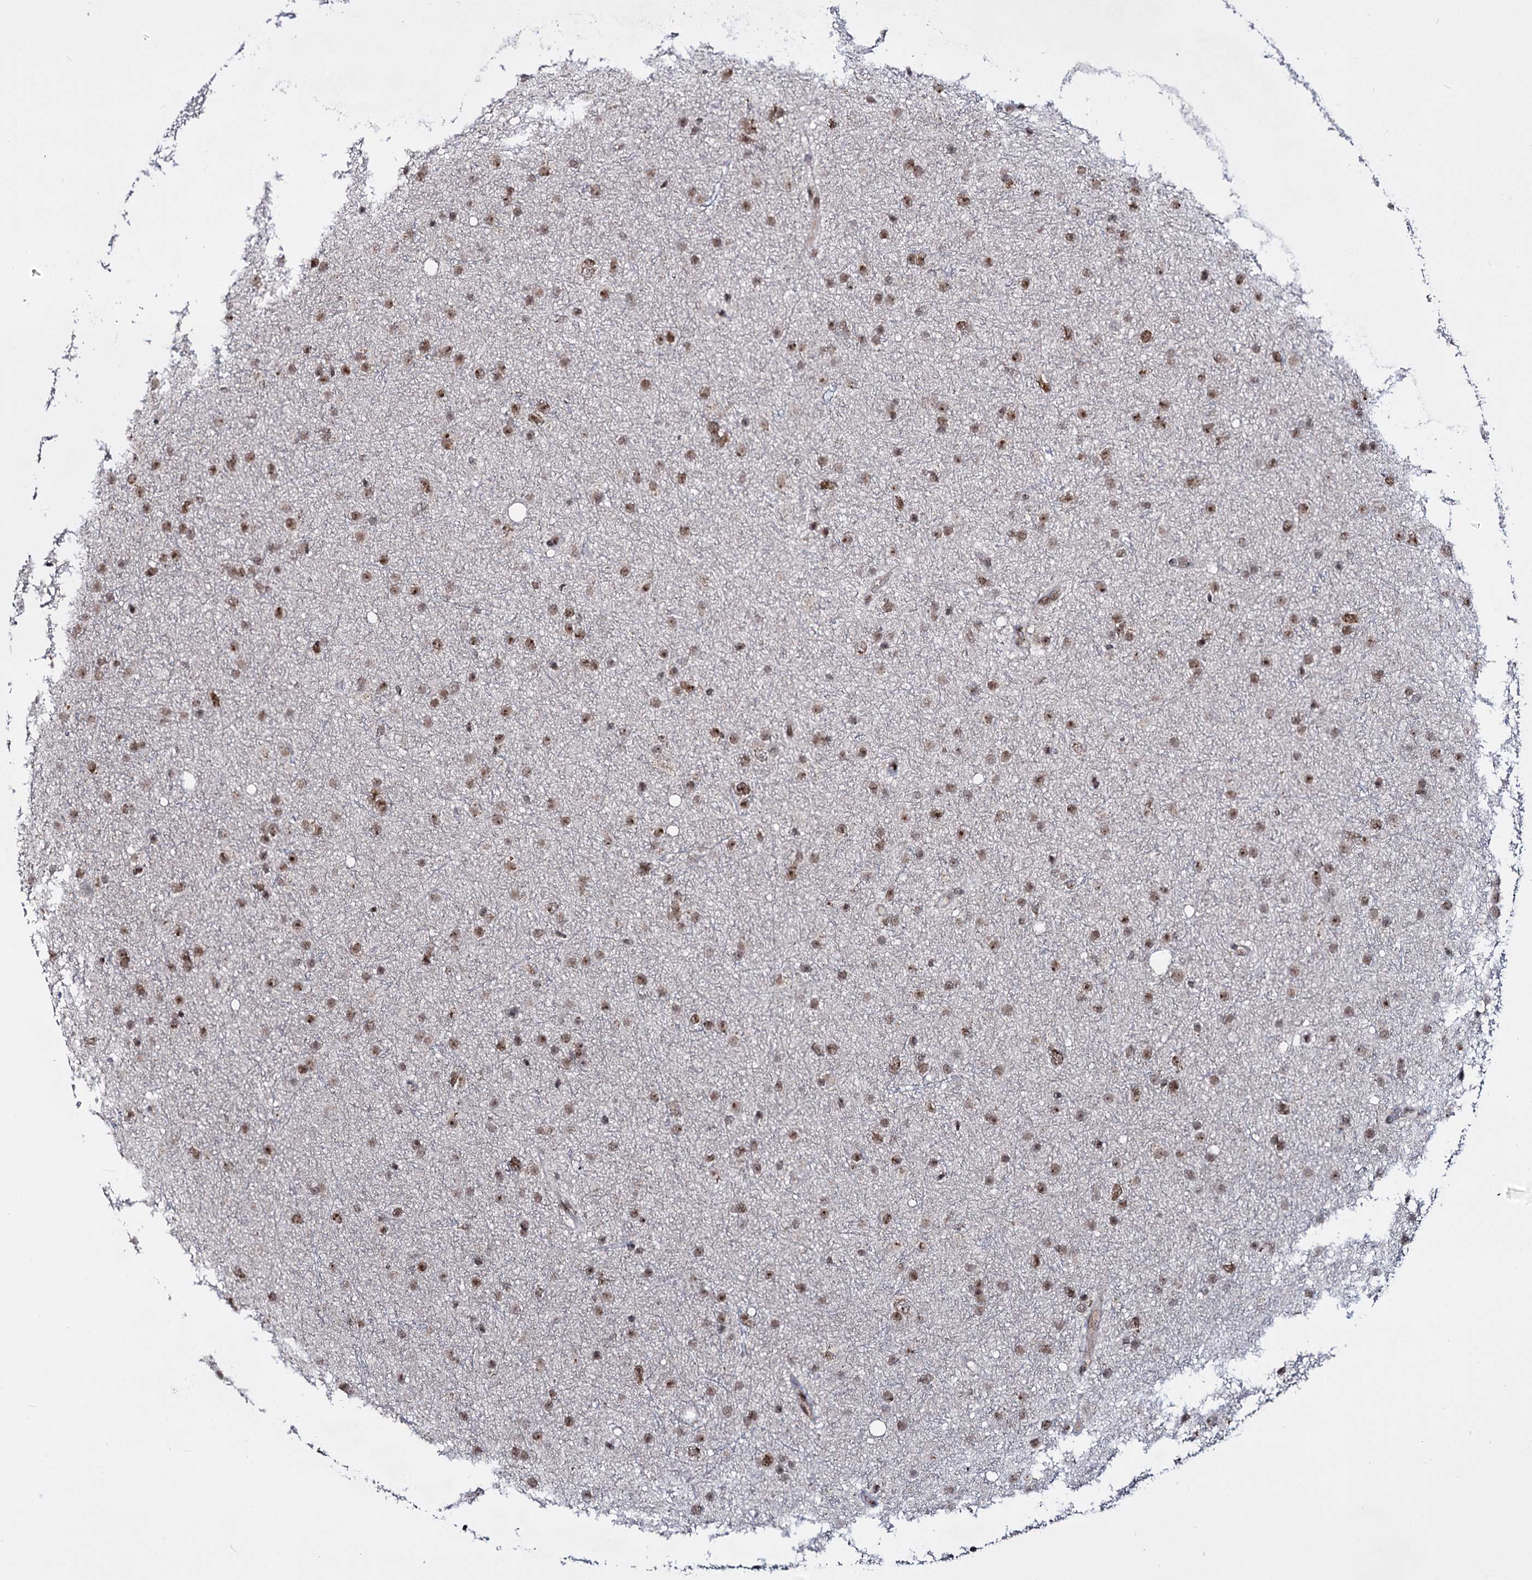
{"staining": {"intensity": "moderate", "quantity": ">75%", "location": "nuclear"}, "tissue": "glioma", "cell_type": "Tumor cells", "image_type": "cancer", "snomed": [{"axis": "morphology", "description": "Glioma, malignant, Low grade"}, {"axis": "topography", "description": "Cerebral cortex"}], "caption": "Approximately >75% of tumor cells in human malignant glioma (low-grade) display moderate nuclear protein staining as visualized by brown immunohistochemical staining.", "gene": "SMCHD1", "patient": {"sex": "female", "age": 39}}